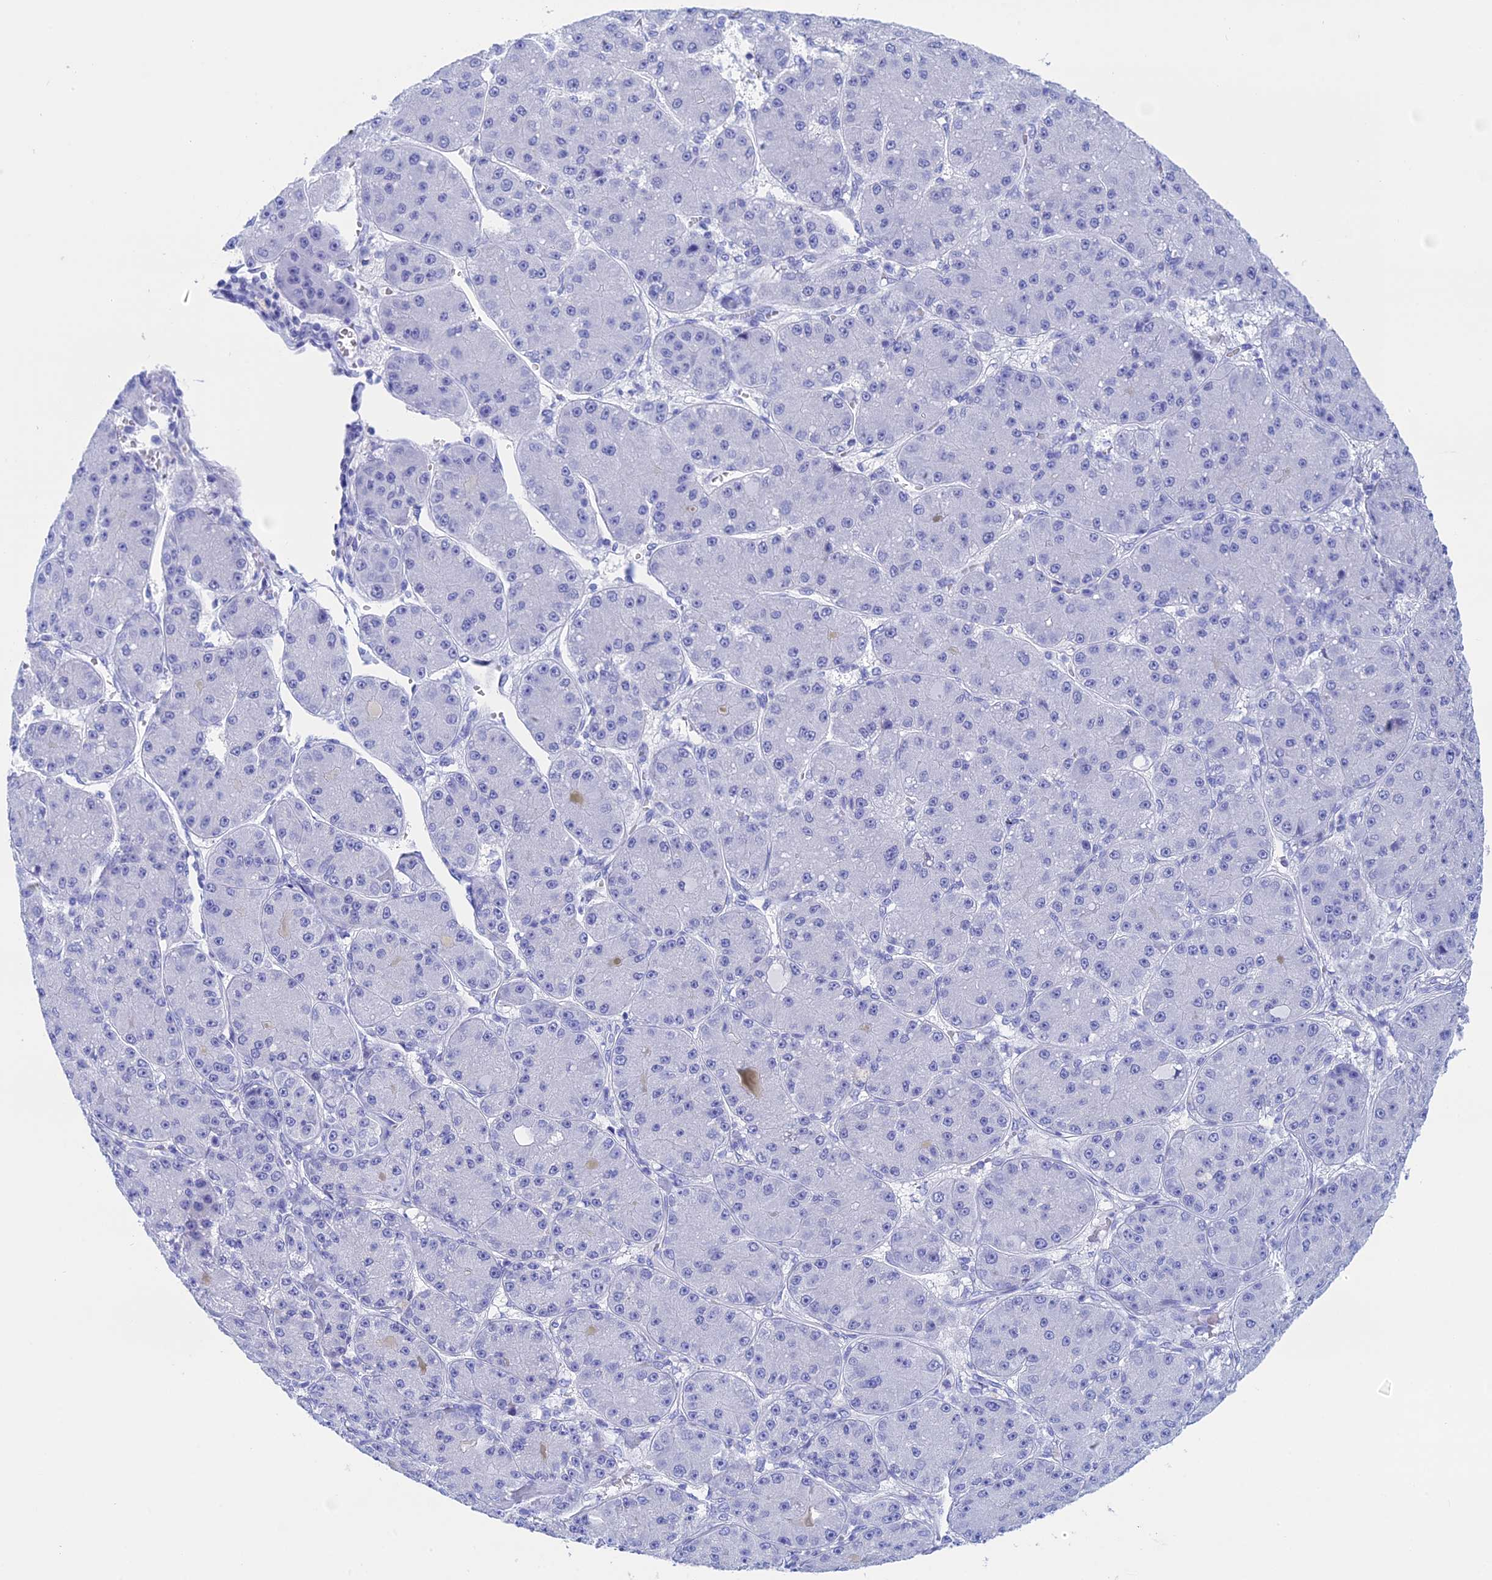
{"staining": {"intensity": "negative", "quantity": "none", "location": "none"}, "tissue": "liver cancer", "cell_type": "Tumor cells", "image_type": "cancer", "snomed": [{"axis": "morphology", "description": "Carcinoma, Hepatocellular, NOS"}, {"axis": "topography", "description": "Liver"}], "caption": "A histopathology image of human hepatocellular carcinoma (liver) is negative for staining in tumor cells.", "gene": "TEX101", "patient": {"sex": "male", "age": 67}}